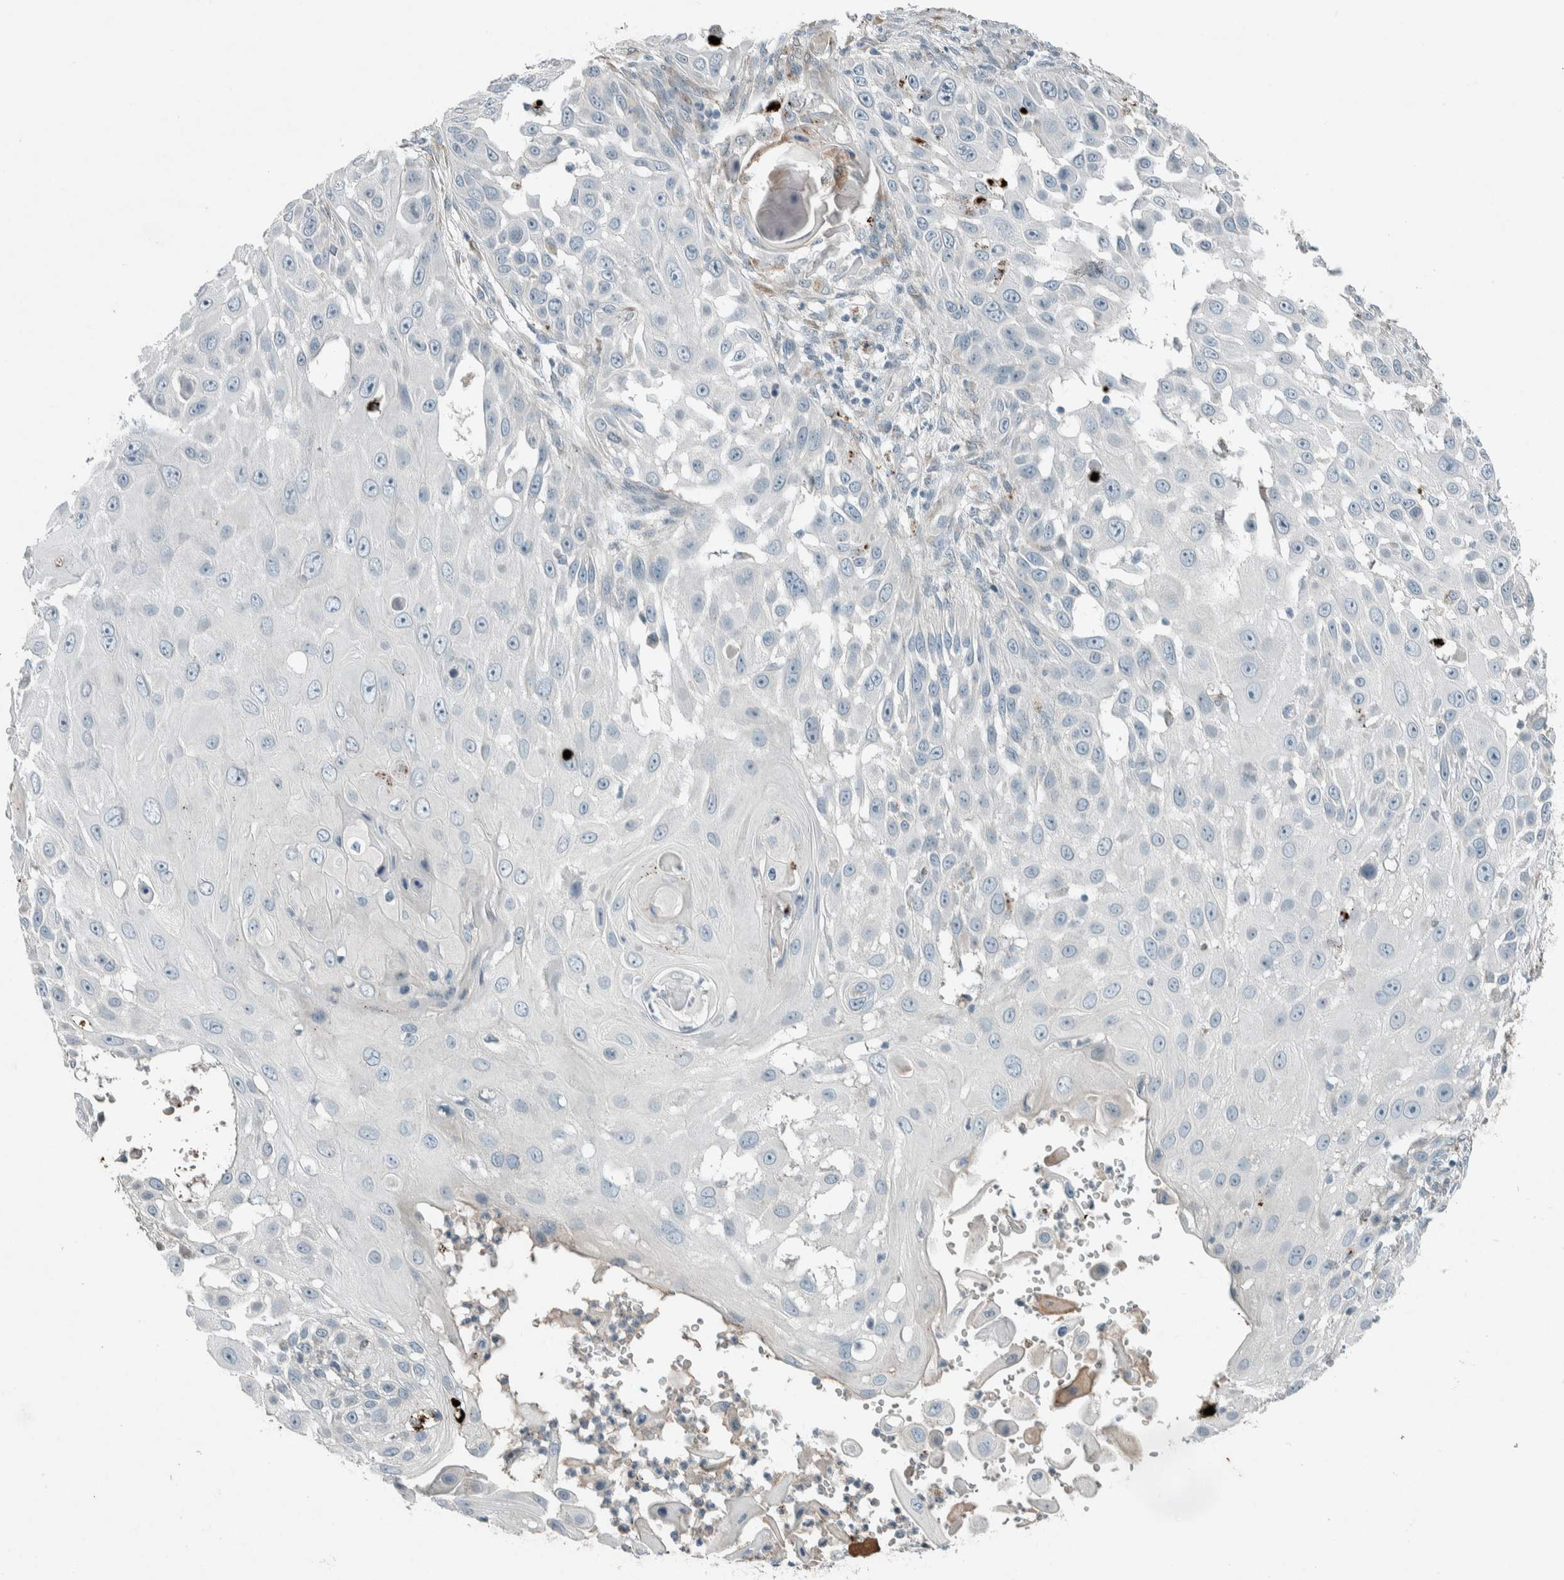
{"staining": {"intensity": "negative", "quantity": "none", "location": "none"}, "tissue": "skin cancer", "cell_type": "Tumor cells", "image_type": "cancer", "snomed": [{"axis": "morphology", "description": "Squamous cell carcinoma, NOS"}, {"axis": "topography", "description": "Skin"}], "caption": "Tumor cells show no significant staining in squamous cell carcinoma (skin).", "gene": "CERCAM", "patient": {"sex": "female", "age": 44}}